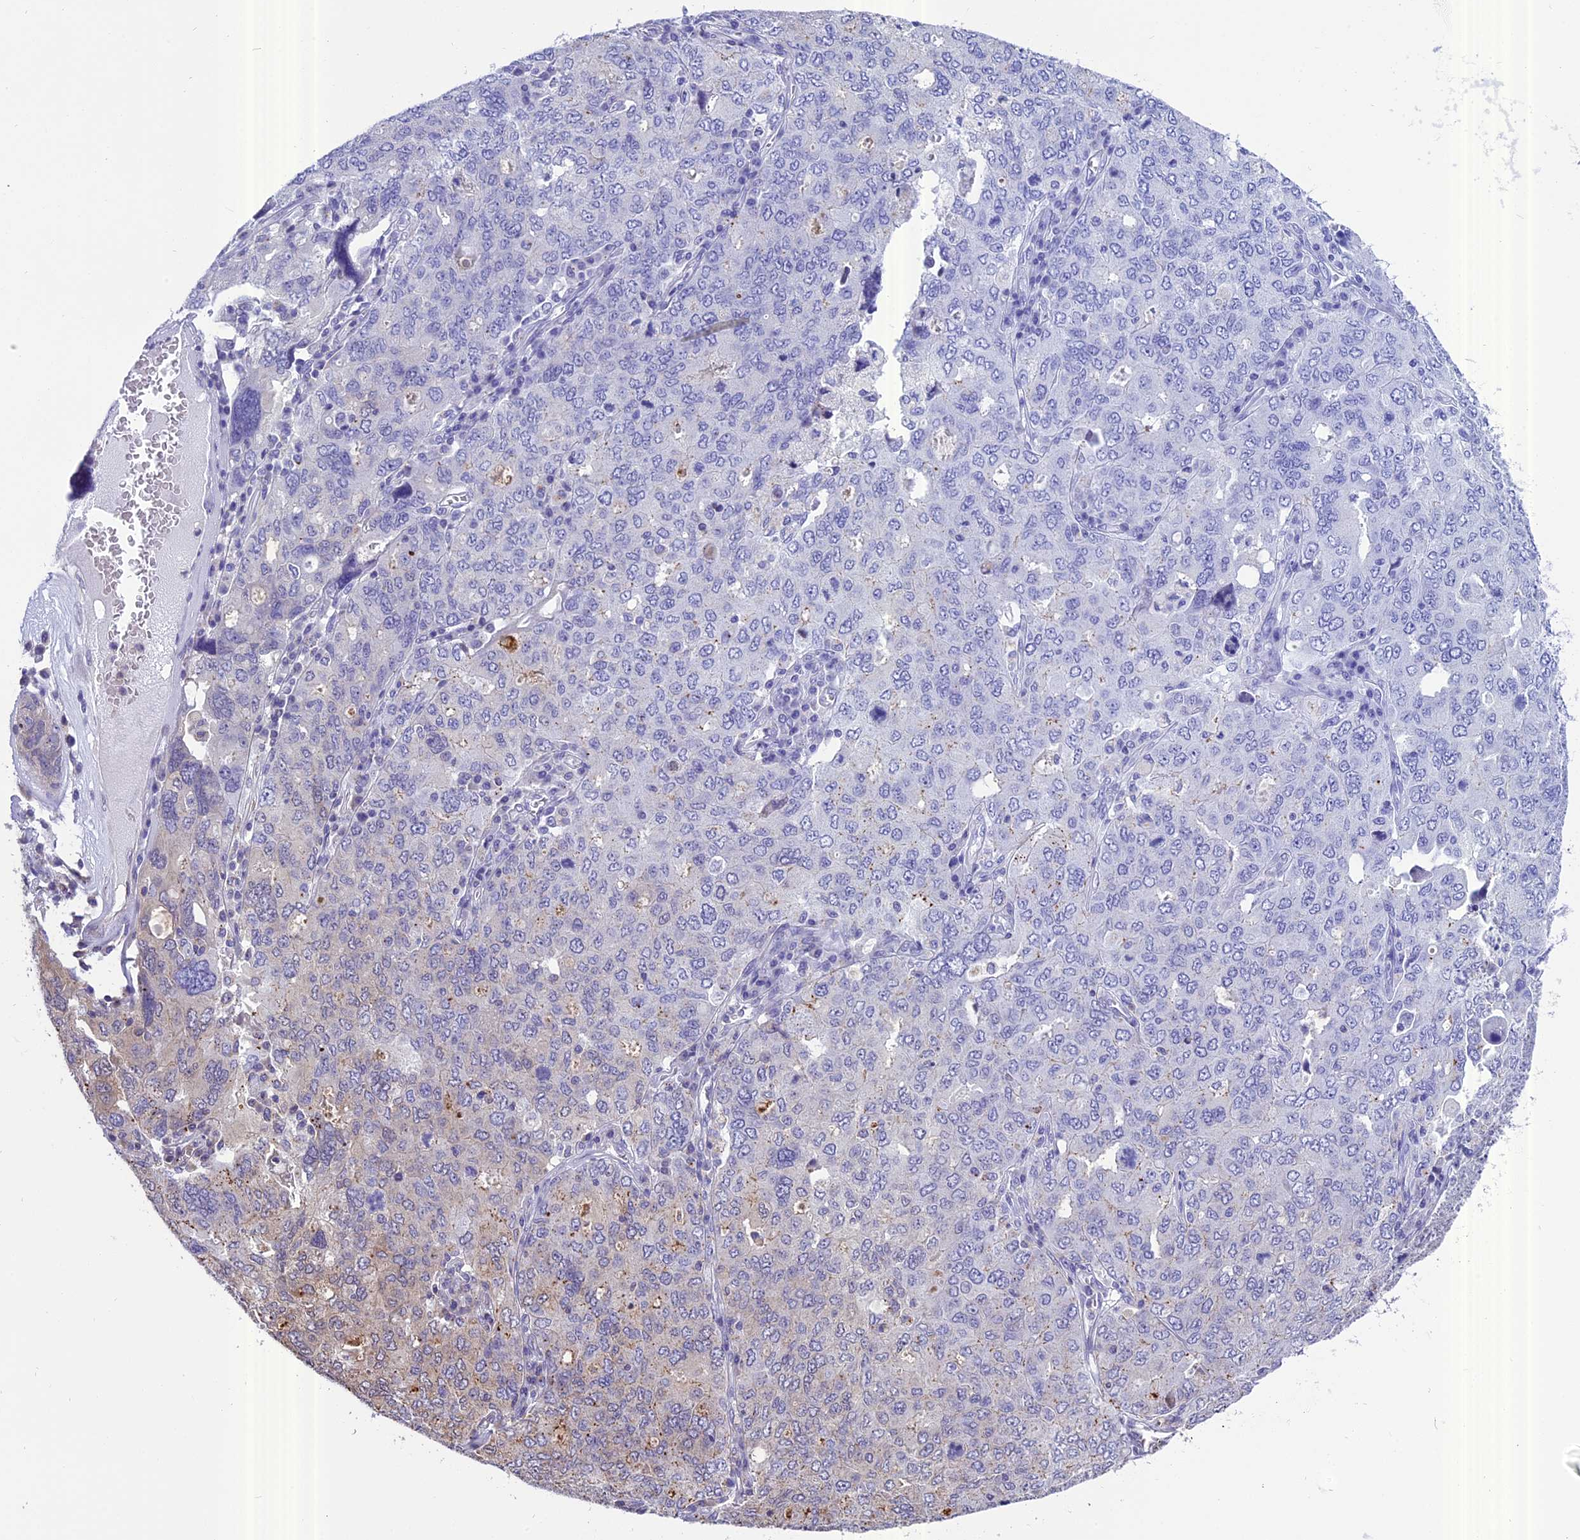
{"staining": {"intensity": "weak", "quantity": "<25%", "location": "cytoplasmic/membranous"}, "tissue": "ovarian cancer", "cell_type": "Tumor cells", "image_type": "cancer", "snomed": [{"axis": "morphology", "description": "Carcinoma, endometroid"}, {"axis": "topography", "description": "Ovary"}], "caption": "Ovarian cancer (endometroid carcinoma) was stained to show a protein in brown. There is no significant expression in tumor cells.", "gene": "CHMP2A", "patient": {"sex": "female", "age": 62}}